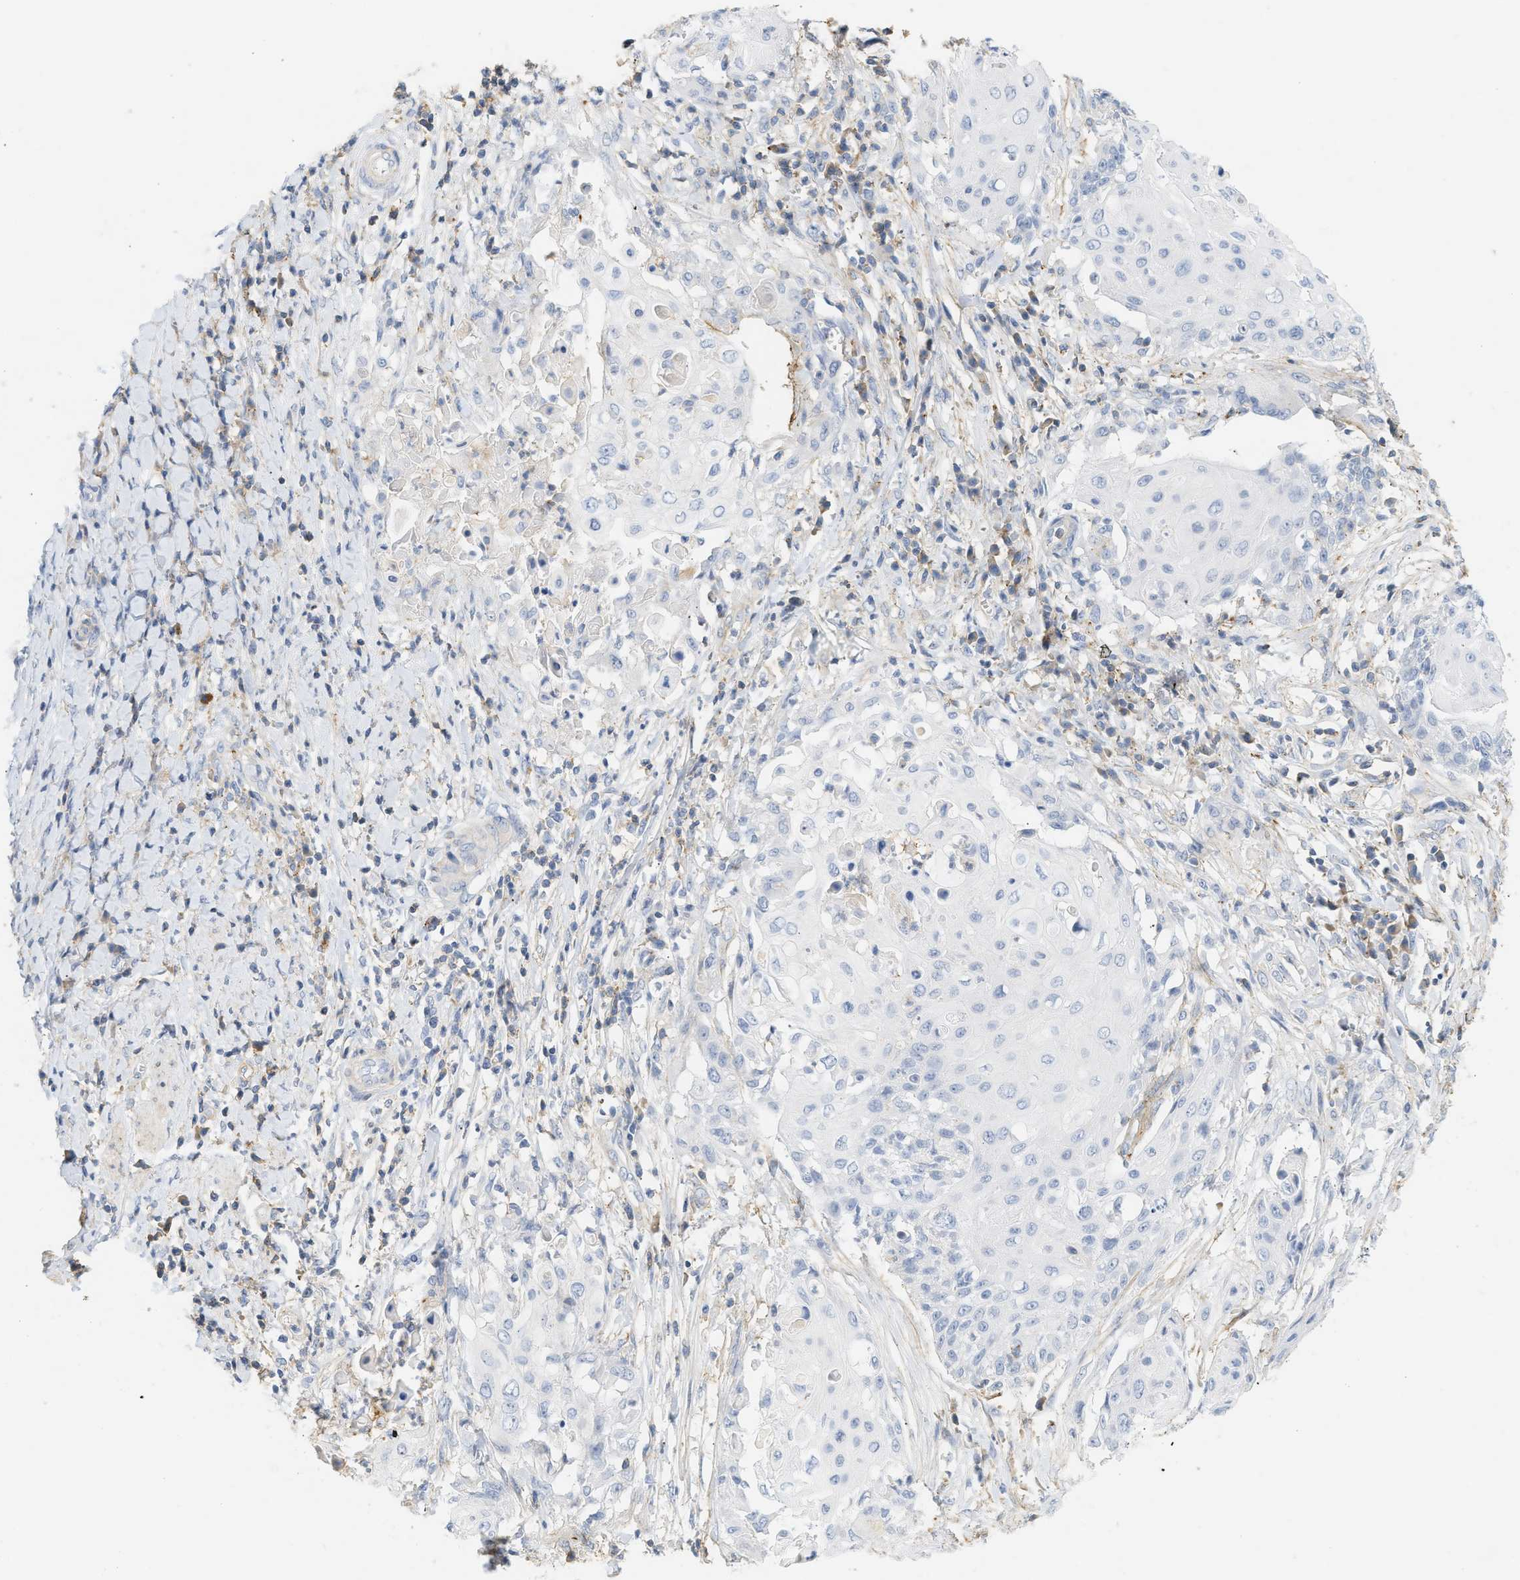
{"staining": {"intensity": "negative", "quantity": "none", "location": "none"}, "tissue": "cervical cancer", "cell_type": "Tumor cells", "image_type": "cancer", "snomed": [{"axis": "morphology", "description": "Squamous cell carcinoma, NOS"}, {"axis": "topography", "description": "Cervix"}], "caption": "An IHC photomicrograph of squamous cell carcinoma (cervical) is shown. There is no staining in tumor cells of squamous cell carcinoma (cervical).", "gene": "BVES", "patient": {"sex": "female", "age": 39}}